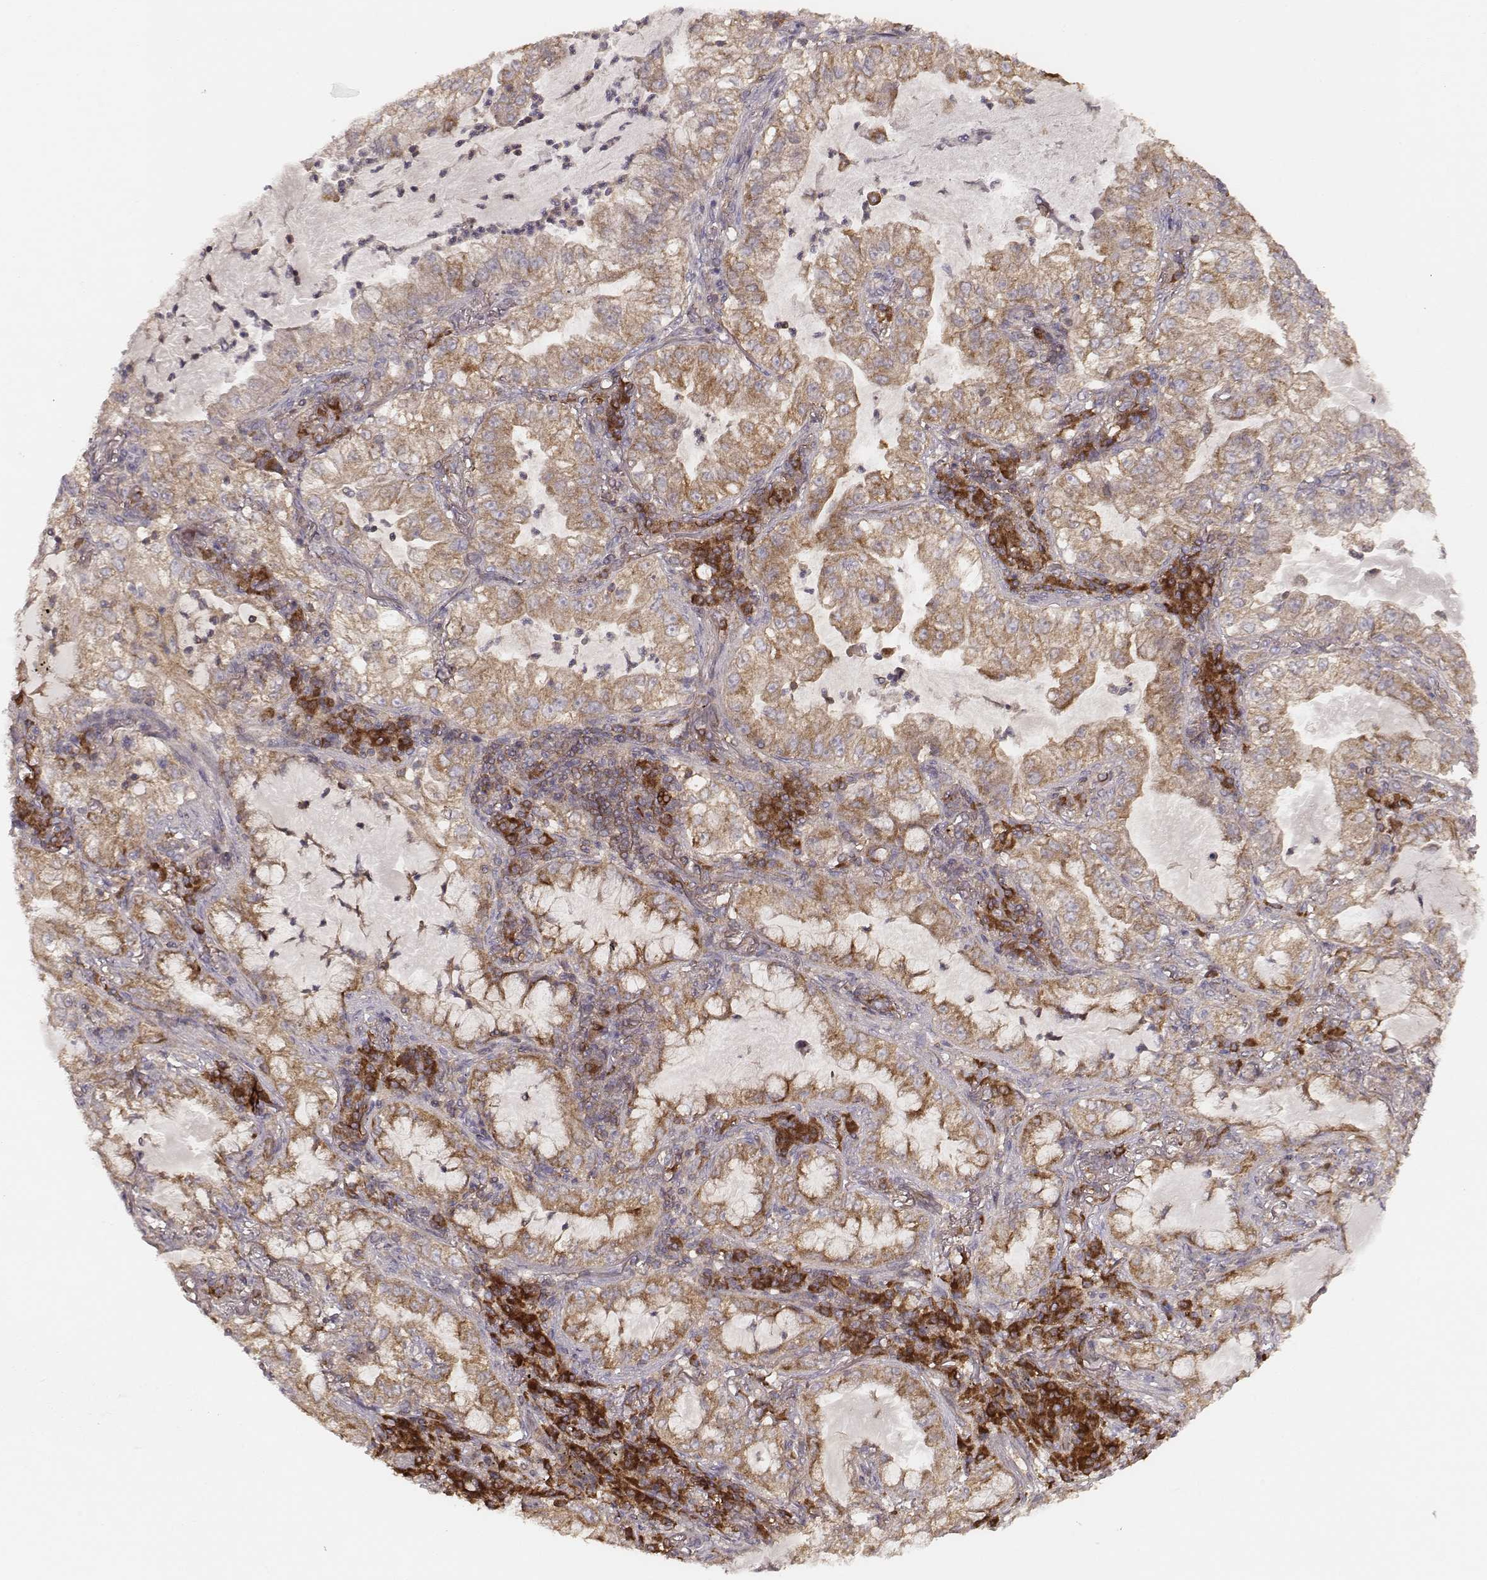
{"staining": {"intensity": "moderate", "quantity": ">75%", "location": "cytoplasmic/membranous"}, "tissue": "lung cancer", "cell_type": "Tumor cells", "image_type": "cancer", "snomed": [{"axis": "morphology", "description": "Adenocarcinoma, NOS"}, {"axis": "topography", "description": "Lung"}], "caption": "Immunohistochemical staining of lung cancer reveals moderate cytoplasmic/membranous protein expression in about >75% of tumor cells.", "gene": "CARS1", "patient": {"sex": "female", "age": 73}}